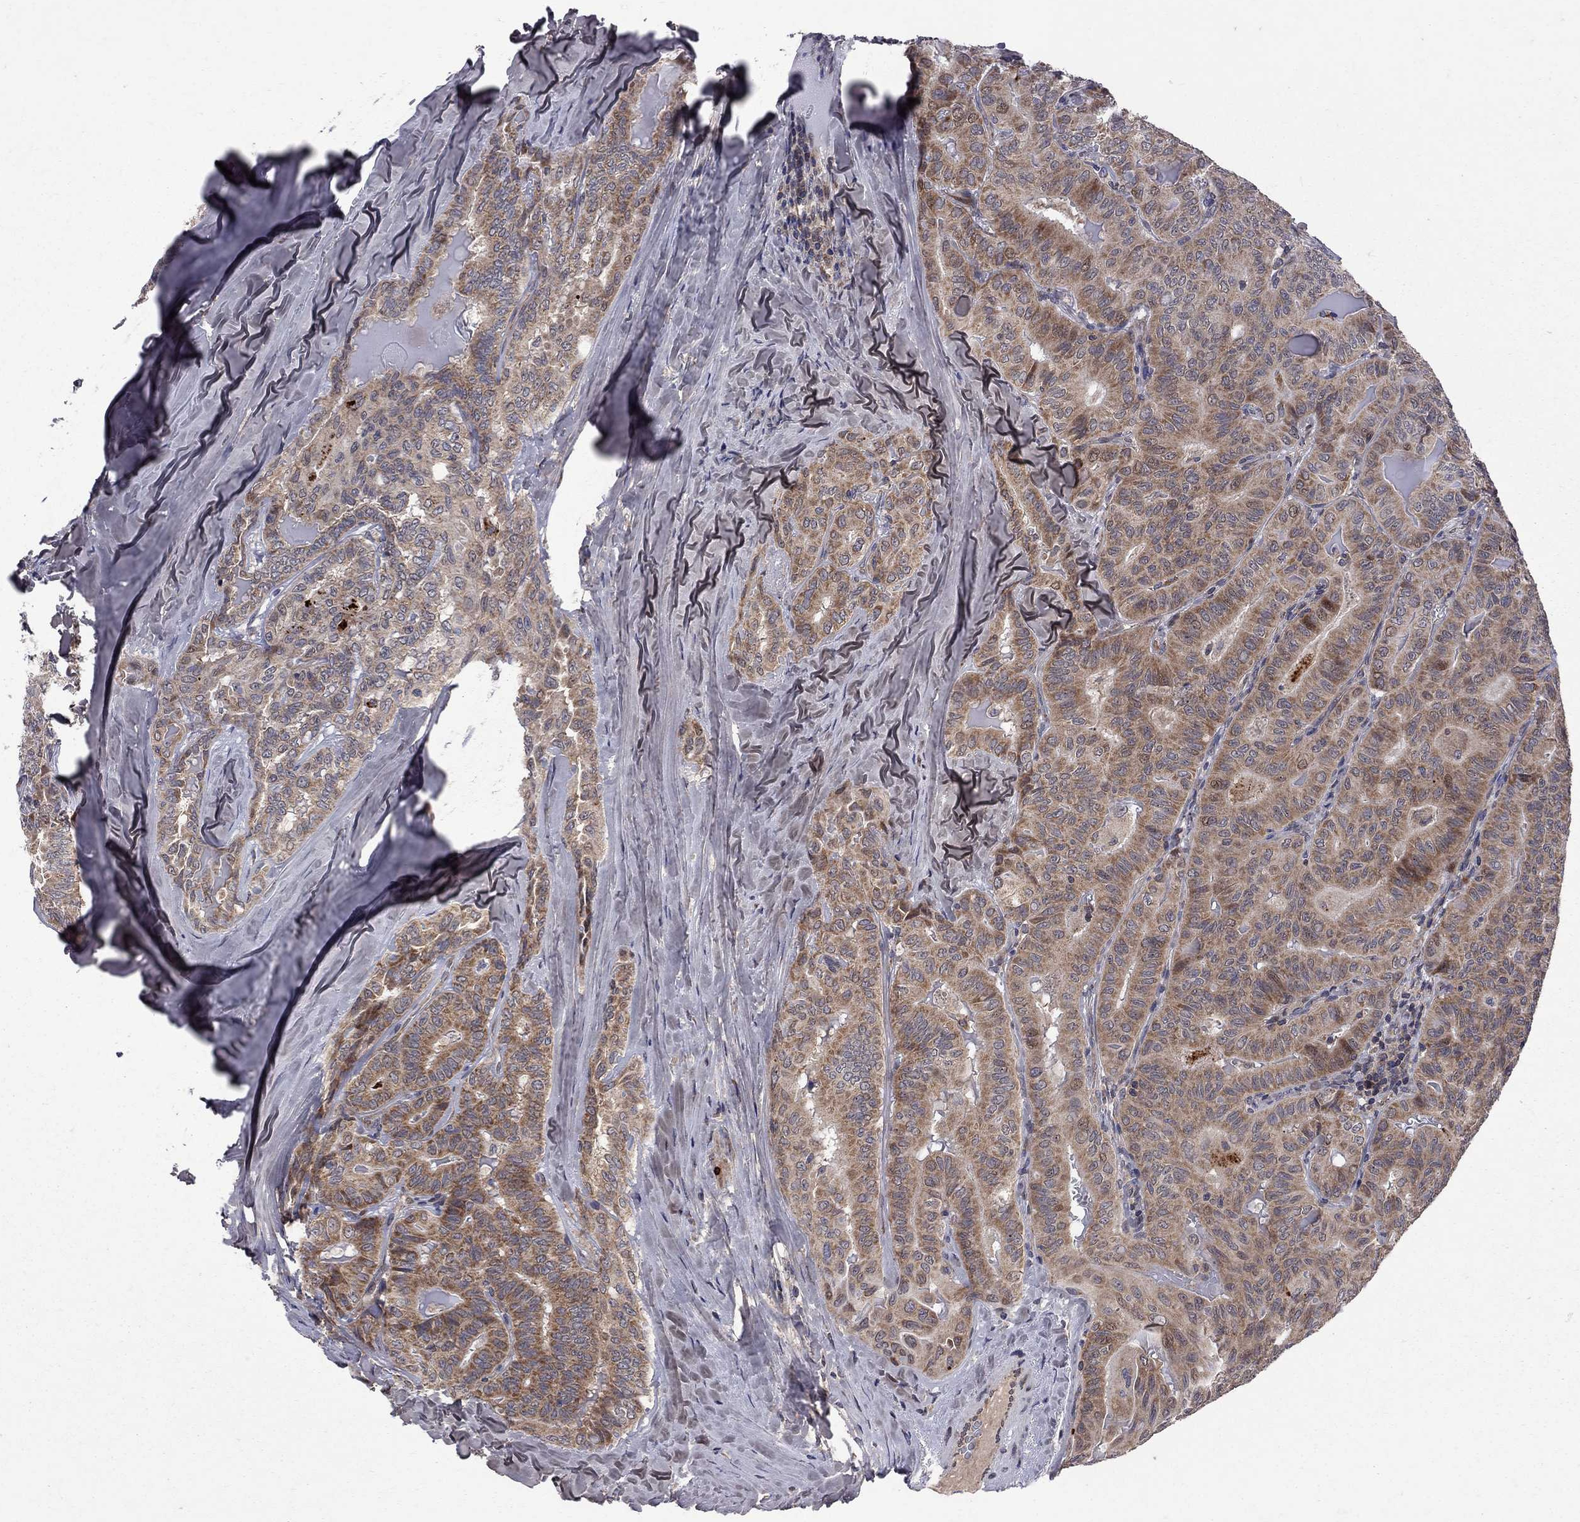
{"staining": {"intensity": "moderate", "quantity": ">75%", "location": "cytoplasmic/membranous"}, "tissue": "thyroid cancer", "cell_type": "Tumor cells", "image_type": "cancer", "snomed": [{"axis": "morphology", "description": "Papillary adenocarcinoma, NOS"}, {"axis": "topography", "description": "Thyroid gland"}], "caption": "Immunohistochemistry (IHC) staining of thyroid cancer, which reveals medium levels of moderate cytoplasmic/membranous positivity in about >75% of tumor cells indicating moderate cytoplasmic/membranous protein expression. The staining was performed using DAB (brown) for protein detection and nuclei were counterstained in hematoxylin (blue).", "gene": "CNOT11", "patient": {"sex": "female", "age": 68}}